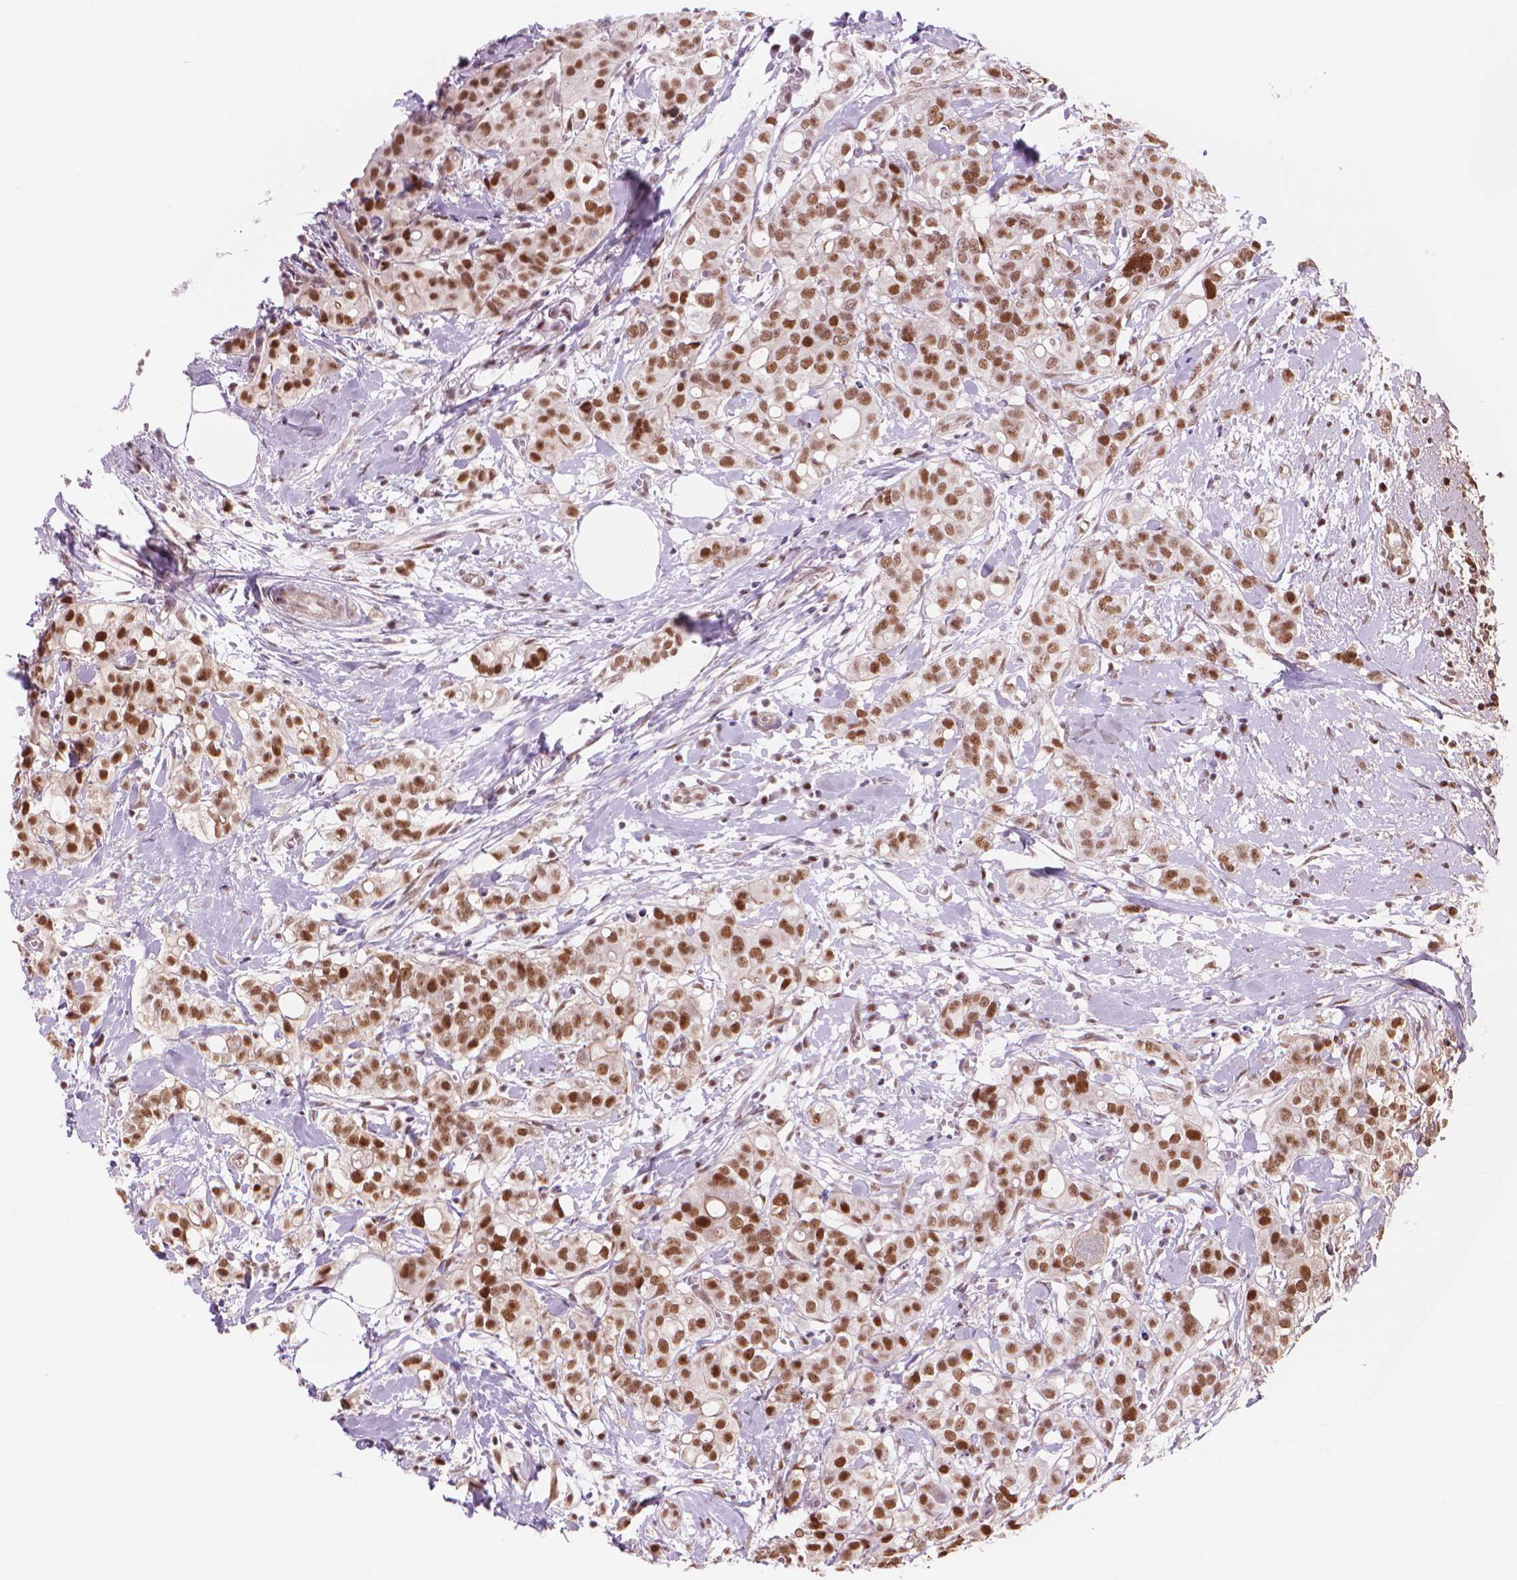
{"staining": {"intensity": "strong", "quantity": ">75%", "location": "nuclear"}, "tissue": "breast cancer", "cell_type": "Tumor cells", "image_type": "cancer", "snomed": [{"axis": "morphology", "description": "Duct carcinoma"}, {"axis": "topography", "description": "Breast"}], "caption": "Protein expression analysis of breast invasive ductal carcinoma shows strong nuclear expression in approximately >75% of tumor cells.", "gene": "POLR3D", "patient": {"sex": "female", "age": 40}}